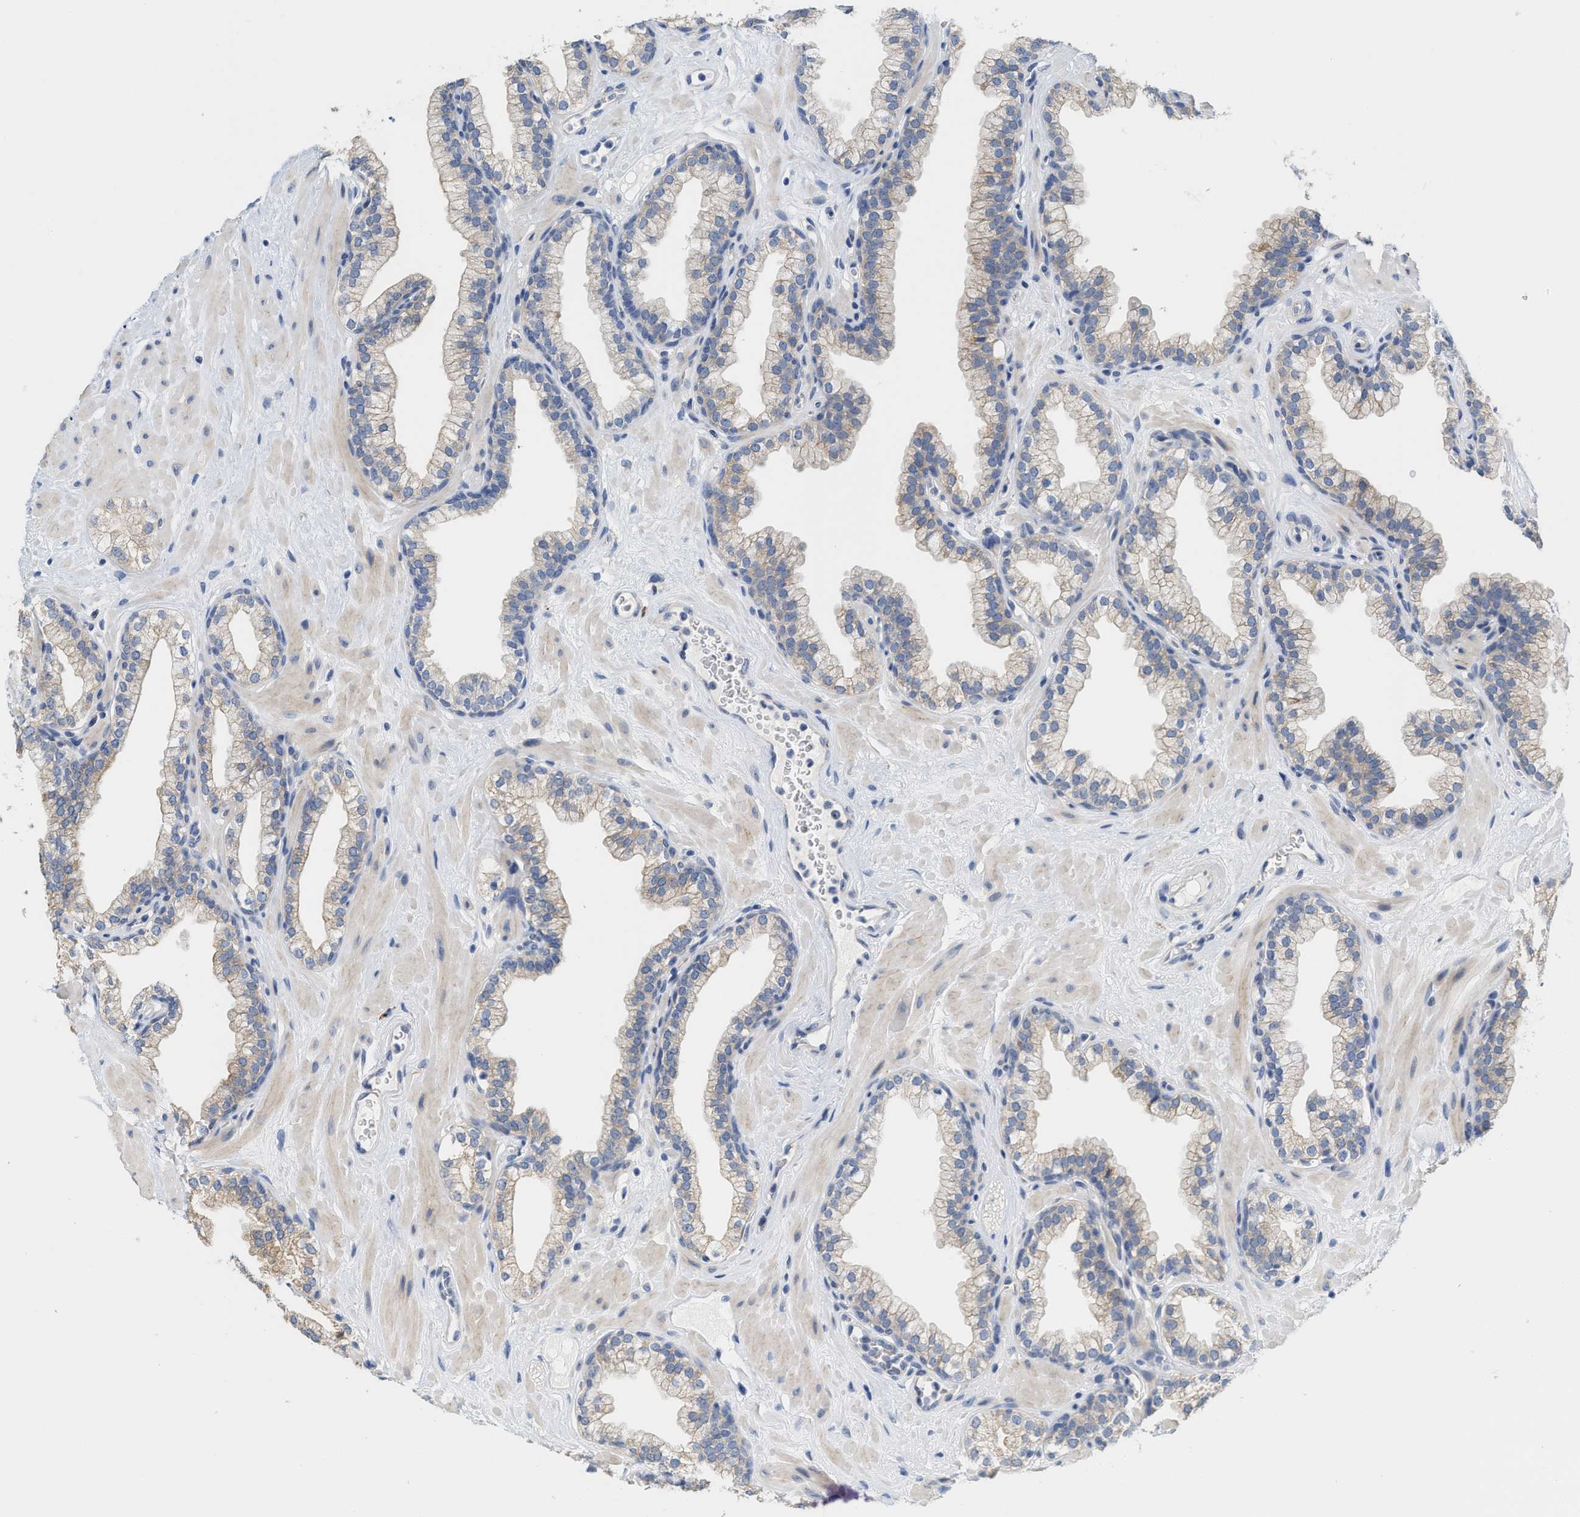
{"staining": {"intensity": "moderate", "quantity": "25%-75%", "location": "cytoplasmic/membranous"}, "tissue": "prostate", "cell_type": "Glandular cells", "image_type": "normal", "snomed": [{"axis": "morphology", "description": "Normal tissue, NOS"}, {"axis": "morphology", "description": "Urothelial carcinoma, Low grade"}, {"axis": "topography", "description": "Urinary bladder"}, {"axis": "topography", "description": "Prostate"}], "caption": "Approximately 25%-75% of glandular cells in normal prostate exhibit moderate cytoplasmic/membranous protein expression as visualized by brown immunohistochemical staining.", "gene": "RYR2", "patient": {"sex": "male", "age": 60}}